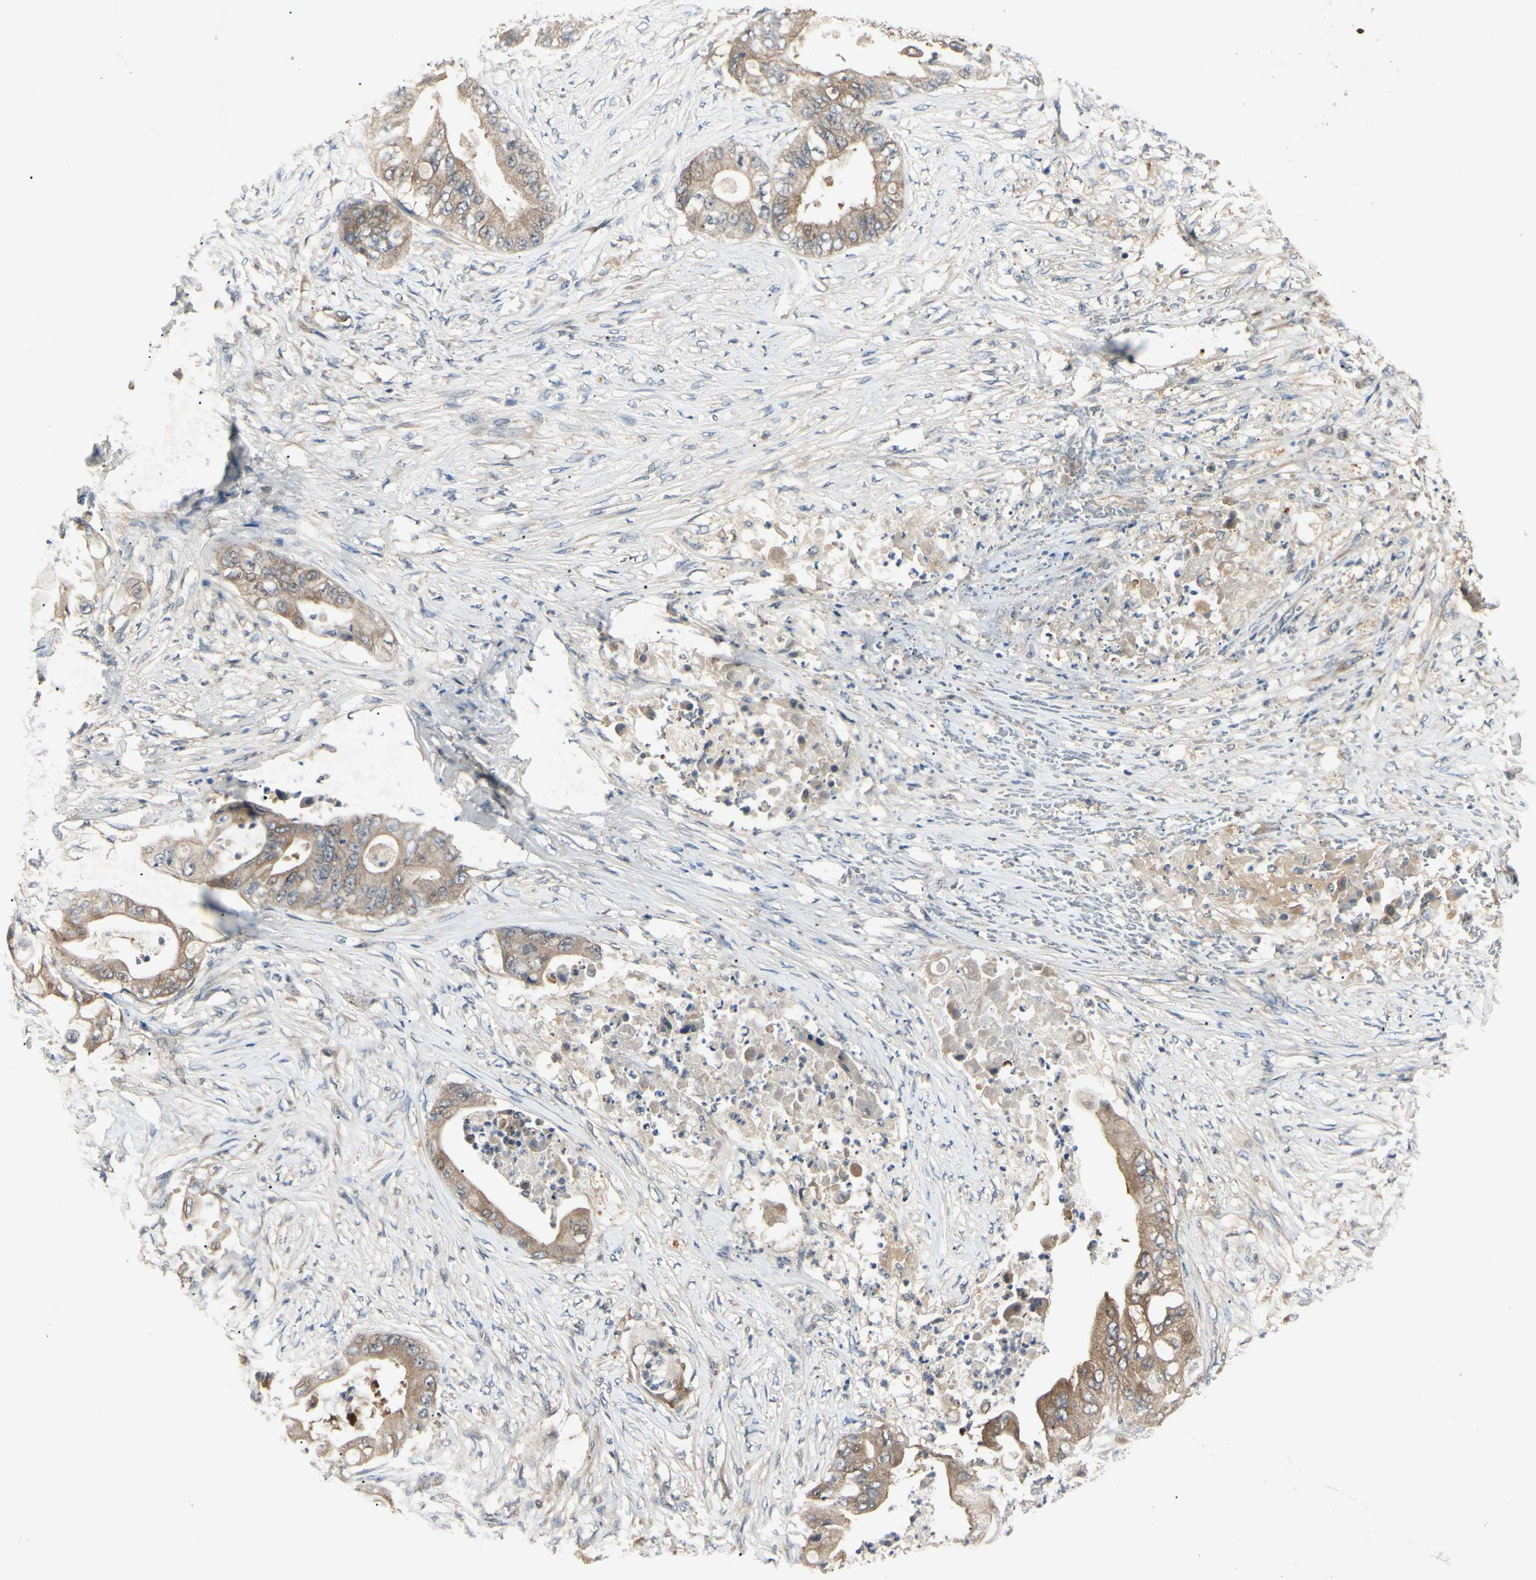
{"staining": {"intensity": "moderate", "quantity": ">75%", "location": "cytoplasmic/membranous"}, "tissue": "stomach cancer", "cell_type": "Tumor cells", "image_type": "cancer", "snomed": [{"axis": "morphology", "description": "Adenocarcinoma, NOS"}, {"axis": "topography", "description": "Stomach"}], "caption": "IHC micrograph of neoplastic tissue: stomach cancer (adenocarcinoma) stained using IHC displays medium levels of moderate protein expression localized specifically in the cytoplasmic/membranous of tumor cells, appearing as a cytoplasmic/membranous brown color.", "gene": "RNF14", "patient": {"sex": "female", "age": 73}}